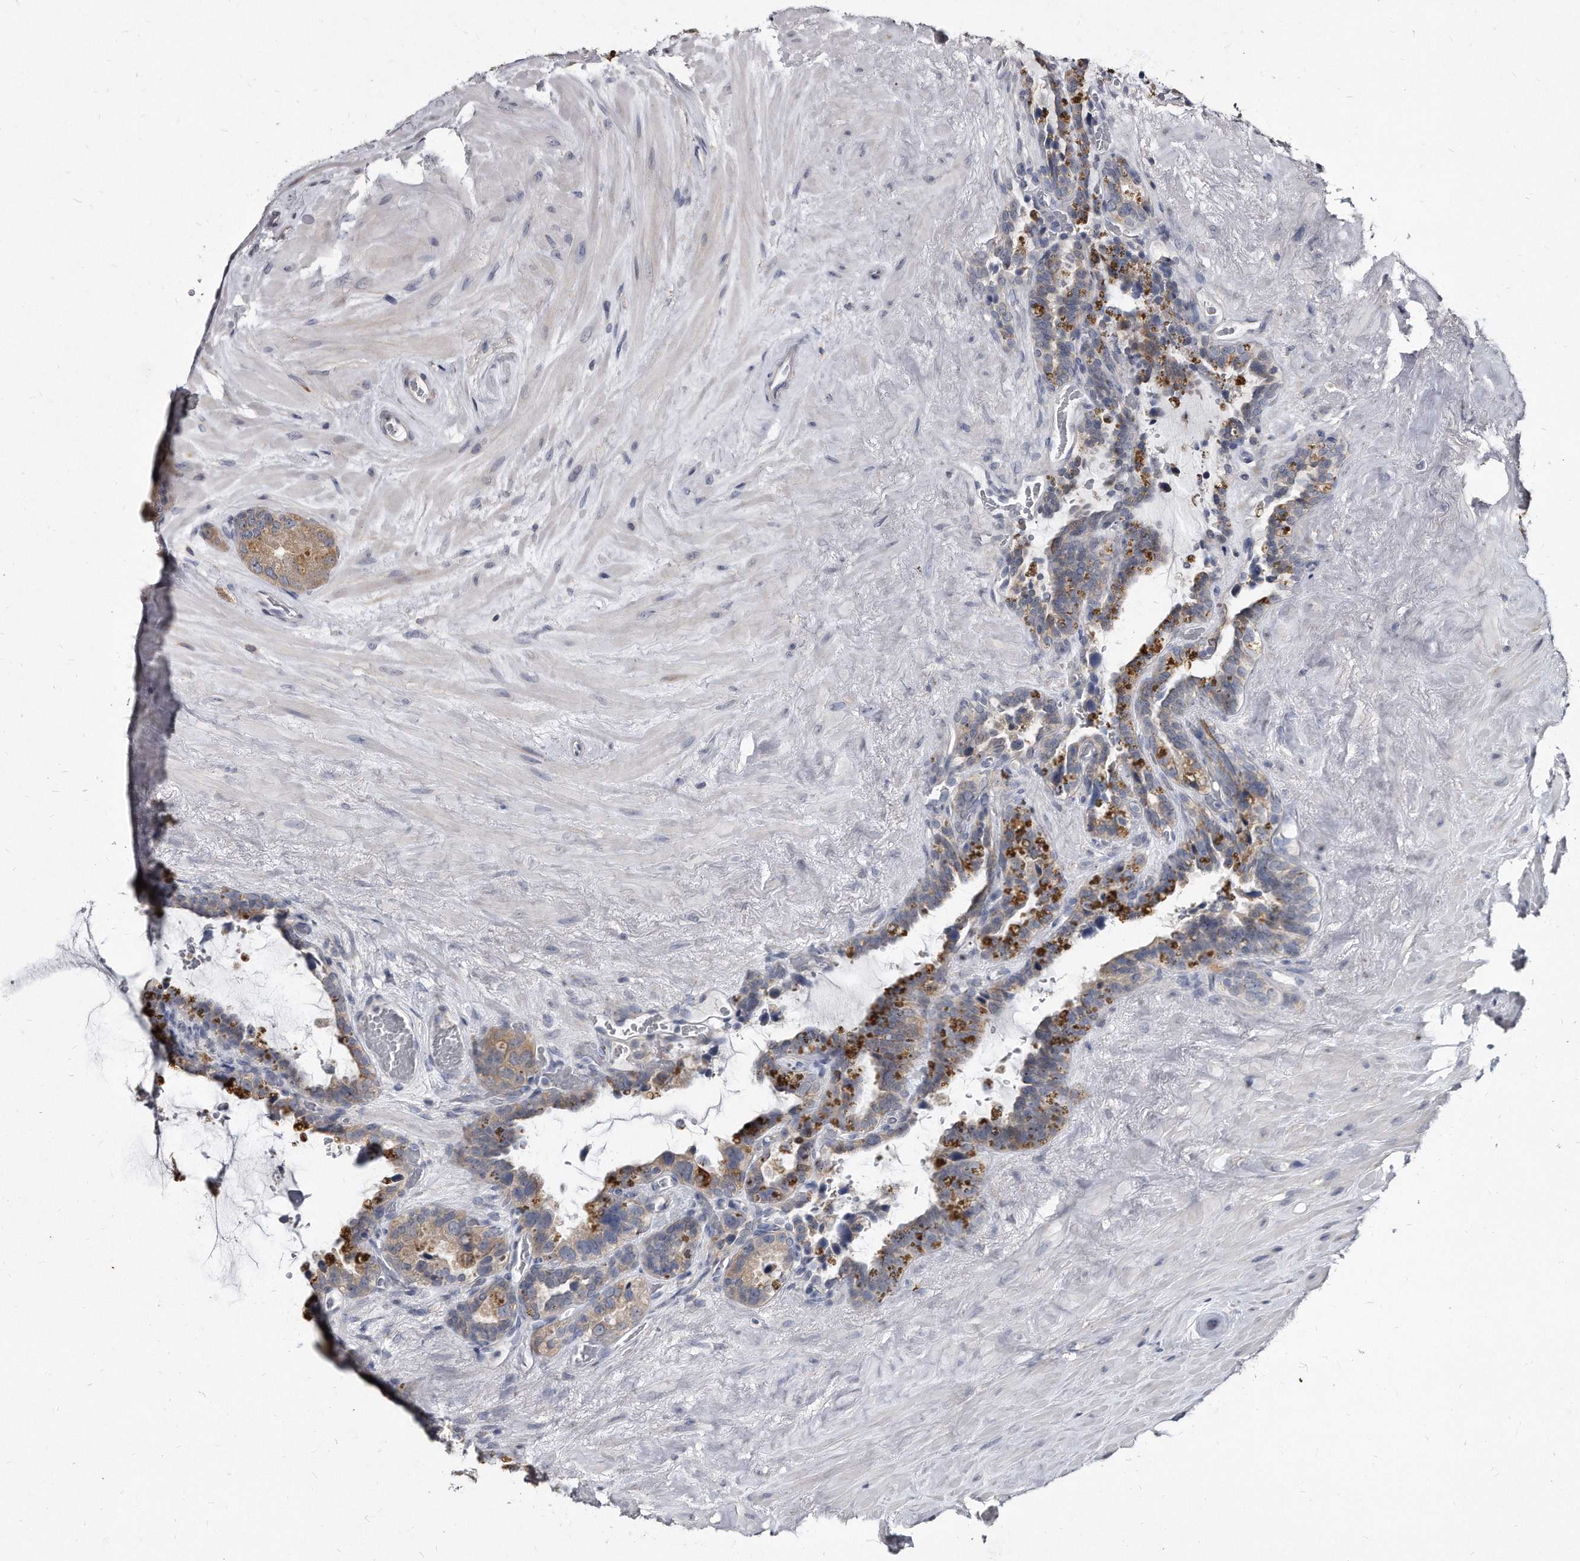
{"staining": {"intensity": "weak", "quantity": "25%-75%", "location": "cytoplasmic/membranous"}, "tissue": "seminal vesicle", "cell_type": "Glandular cells", "image_type": "normal", "snomed": [{"axis": "morphology", "description": "Normal tissue, NOS"}, {"axis": "topography", "description": "Seminal veicle"}], "caption": "Glandular cells exhibit low levels of weak cytoplasmic/membranous staining in approximately 25%-75% of cells in unremarkable human seminal vesicle.", "gene": "KLHDC3", "patient": {"sex": "male", "age": 80}}